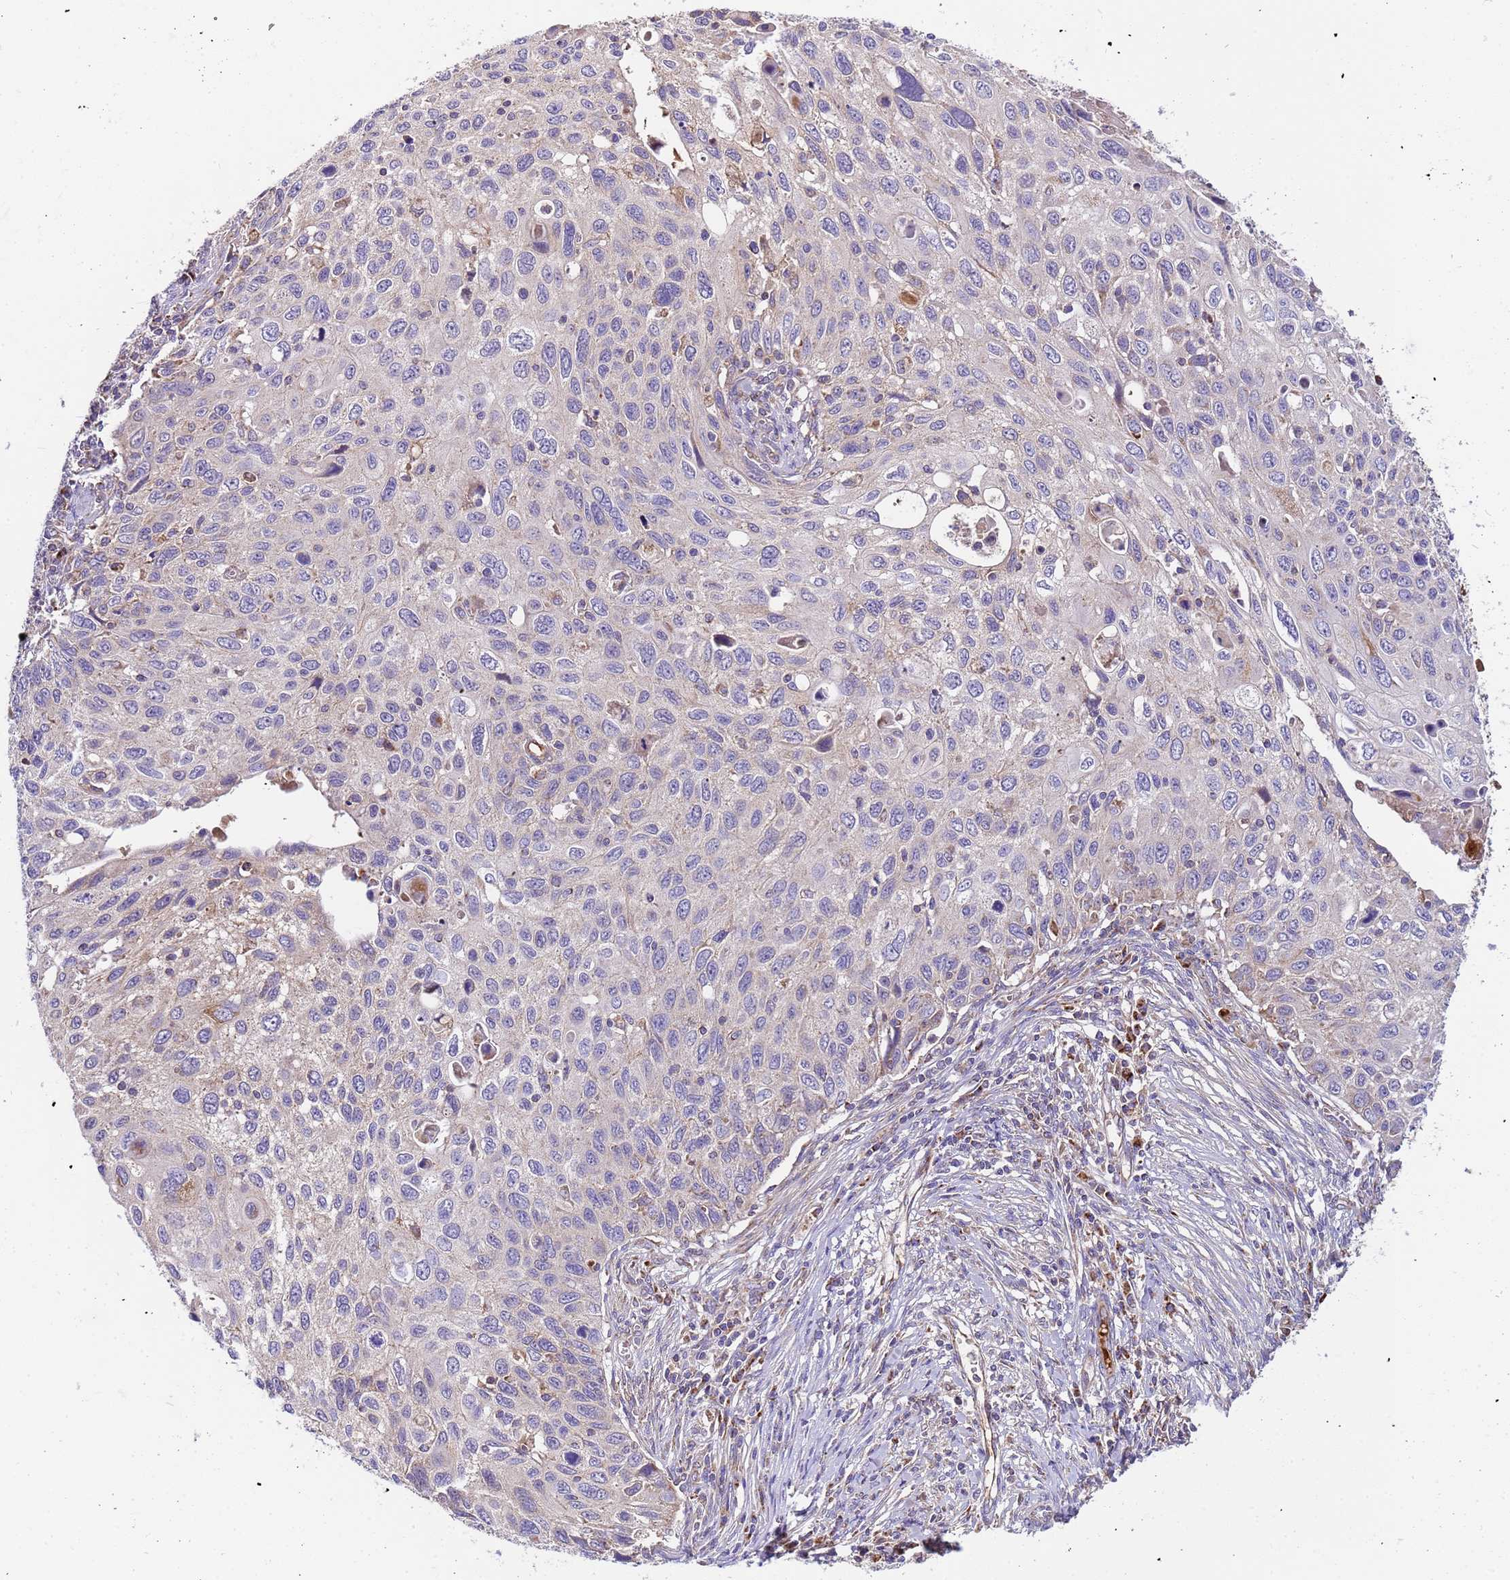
{"staining": {"intensity": "negative", "quantity": "none", "location": "none"}, "tissue": "cervical cancer", "cell_type": "Tumor cells", "image_type": "cancer", "snomed": [{"axis": "morphology", "description": "Squamous cell carcinoma, NOS"}, {"axis": "topography", "description": "Cervix"}], "caption": "Immunohistochemistry of squamous cell carcinoma (cervical) displays no positivity in tumor cells.", "gene": "TMEM126A", "patient": {"sex": "female", "age": 70}}